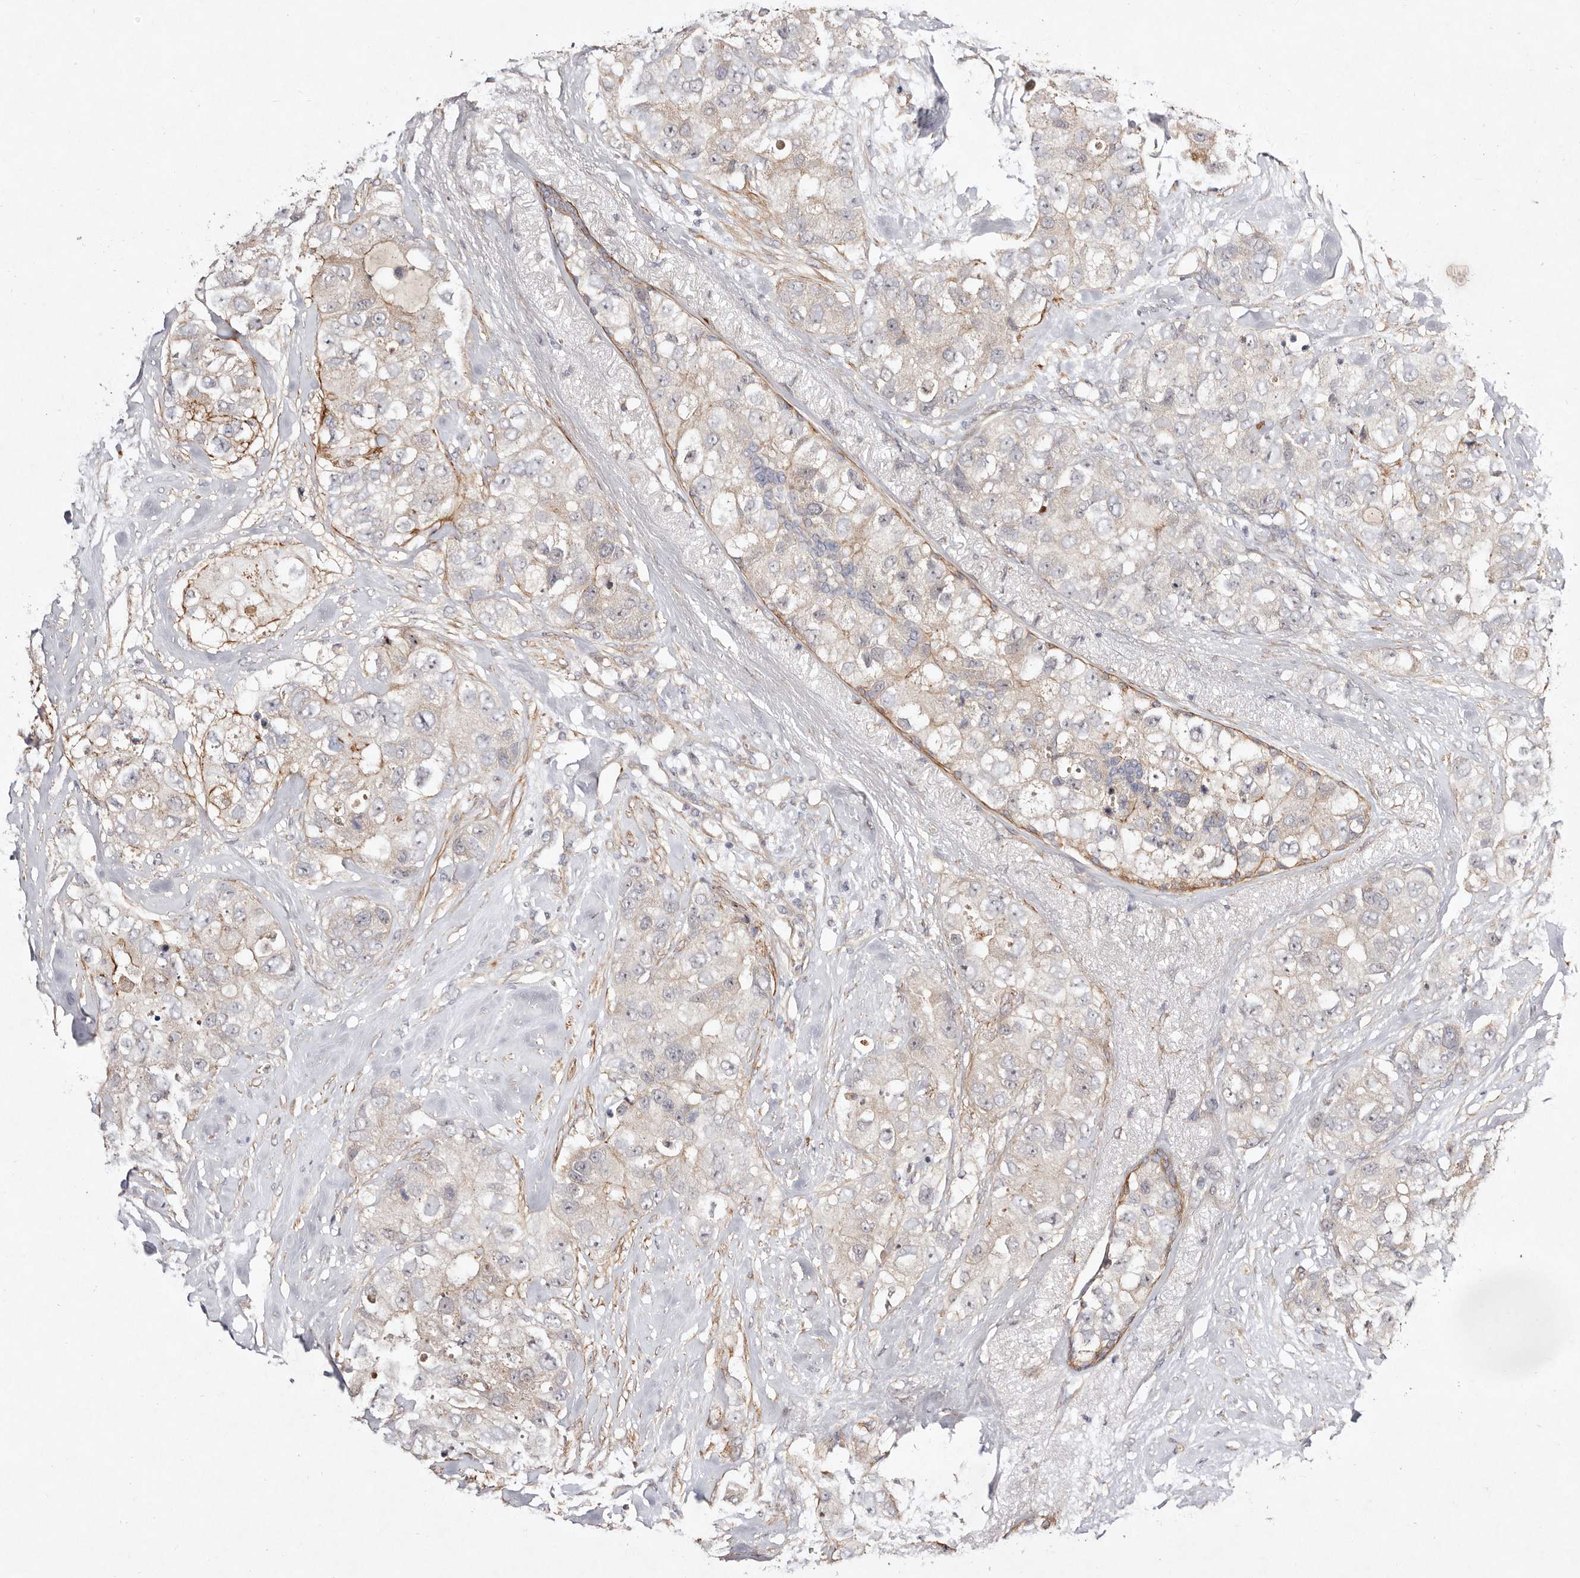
{"staining": {"intensity": "weak", "quantity": "<25%", "location": "cytoplasmic/membranous"}, "tissue": "breast cancer", "cell_type": "Tumor cells", "image_type": "cancer", "snomed": [{"axis": "morphology", "description": "Duct carcinoma"}, {"axis": "topography", "description": "Breast"}], "caption": "This is an immunohistochemistry (IHC) micrograph of invasive ductal carcinoma (breast). There is no expression in tumor cells.", "gene": "MTMR11", "patient": {"sex": "female", "age": 62}}